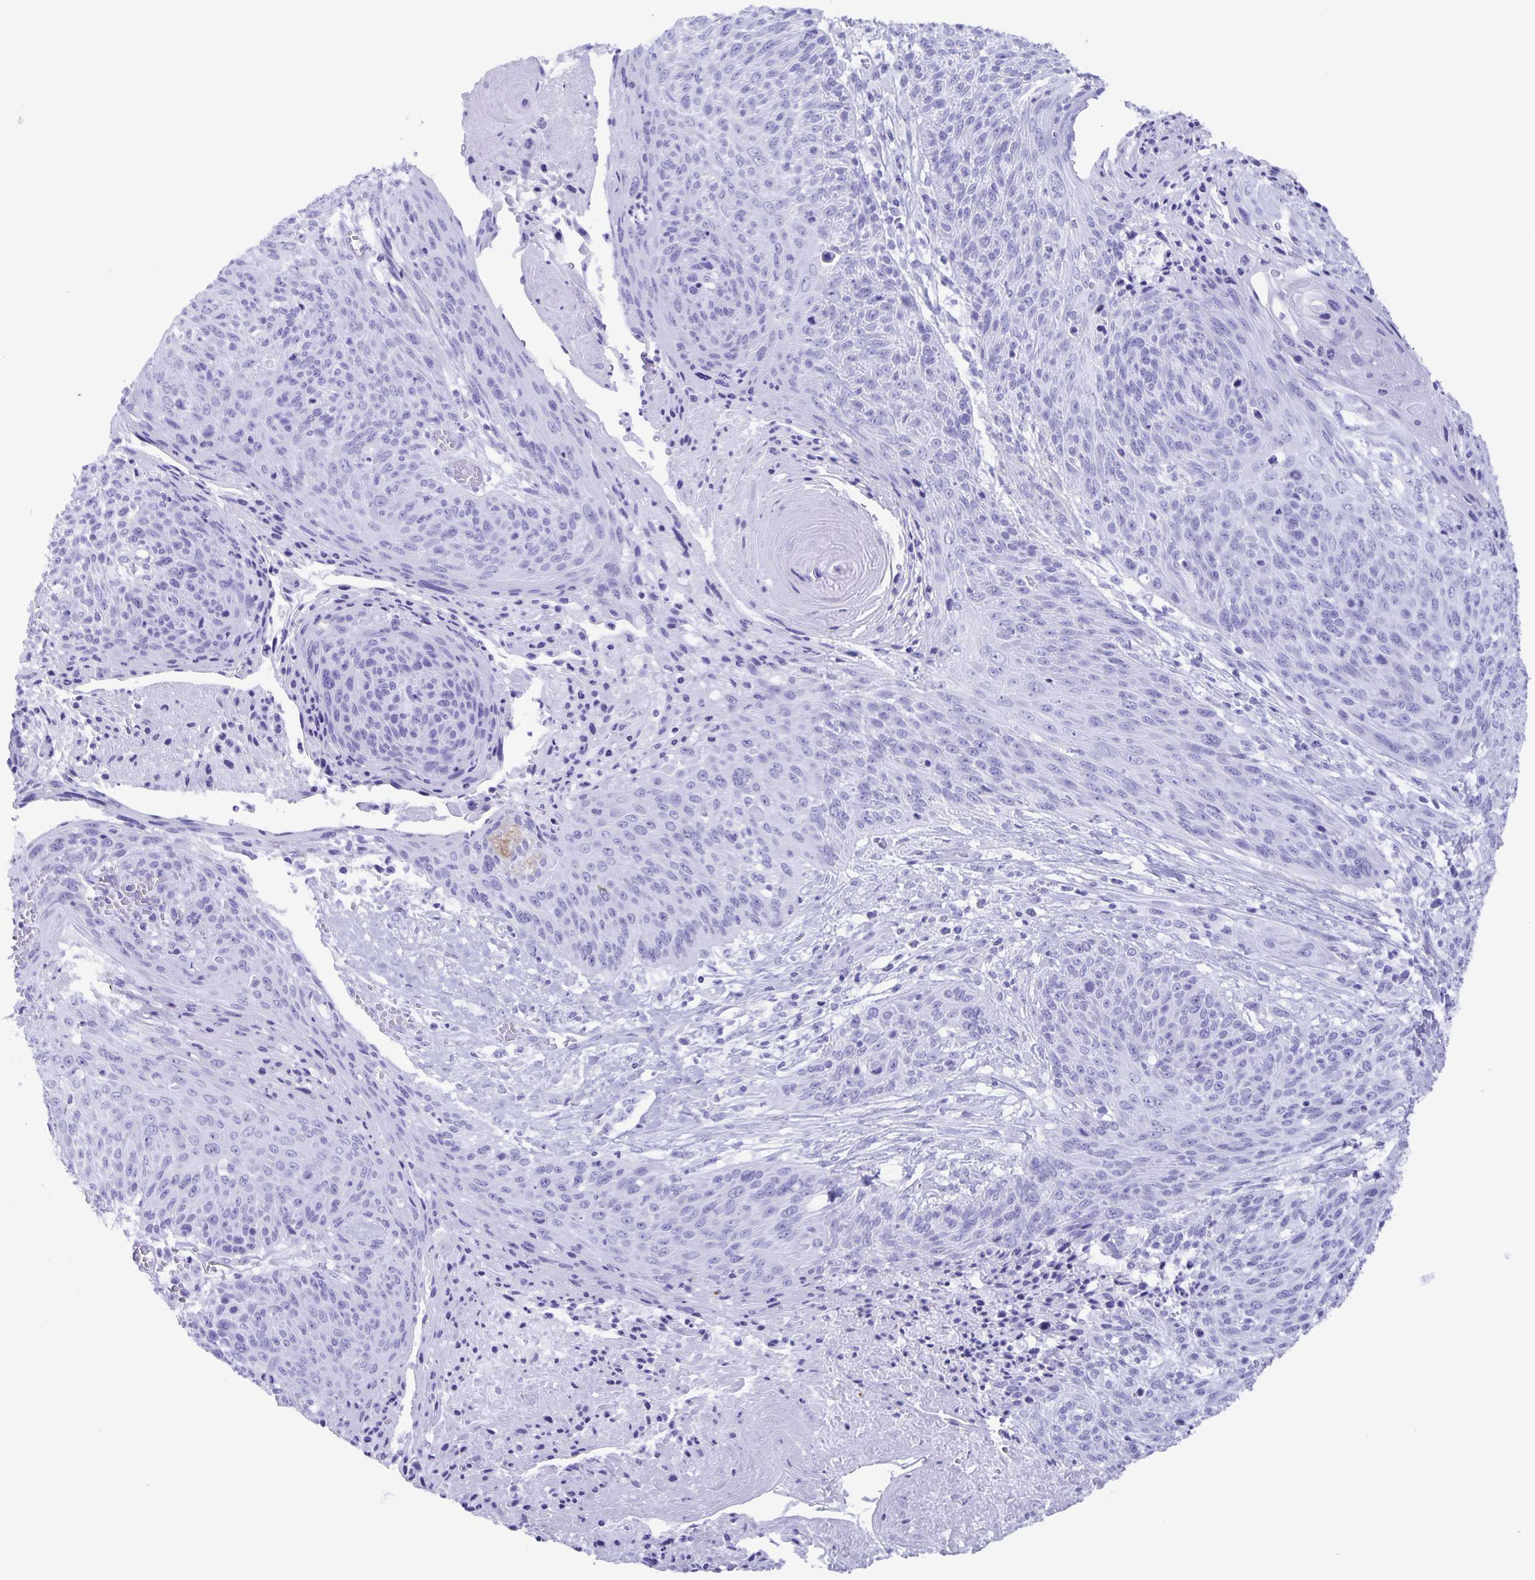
{"staining": {"intensity": "negative", "quantity": "none", "location": "none"}, "tissue": "cervical cancer", "cell_type": "Tumor cells", "image_type": "cancer", "snomed": [{"axis": "morphology", "description": "Squamous cell carcinoma, NOS"}, {"axis": "topography", "description": "Cervix"}], "caption": "Cervical cancer (squamous cell carcinoma) was stained to show a protein in brown. There is no significant expression in tumor cells.", "gene": "AQP4", "patient": {"sex": "female", "age": 45}}